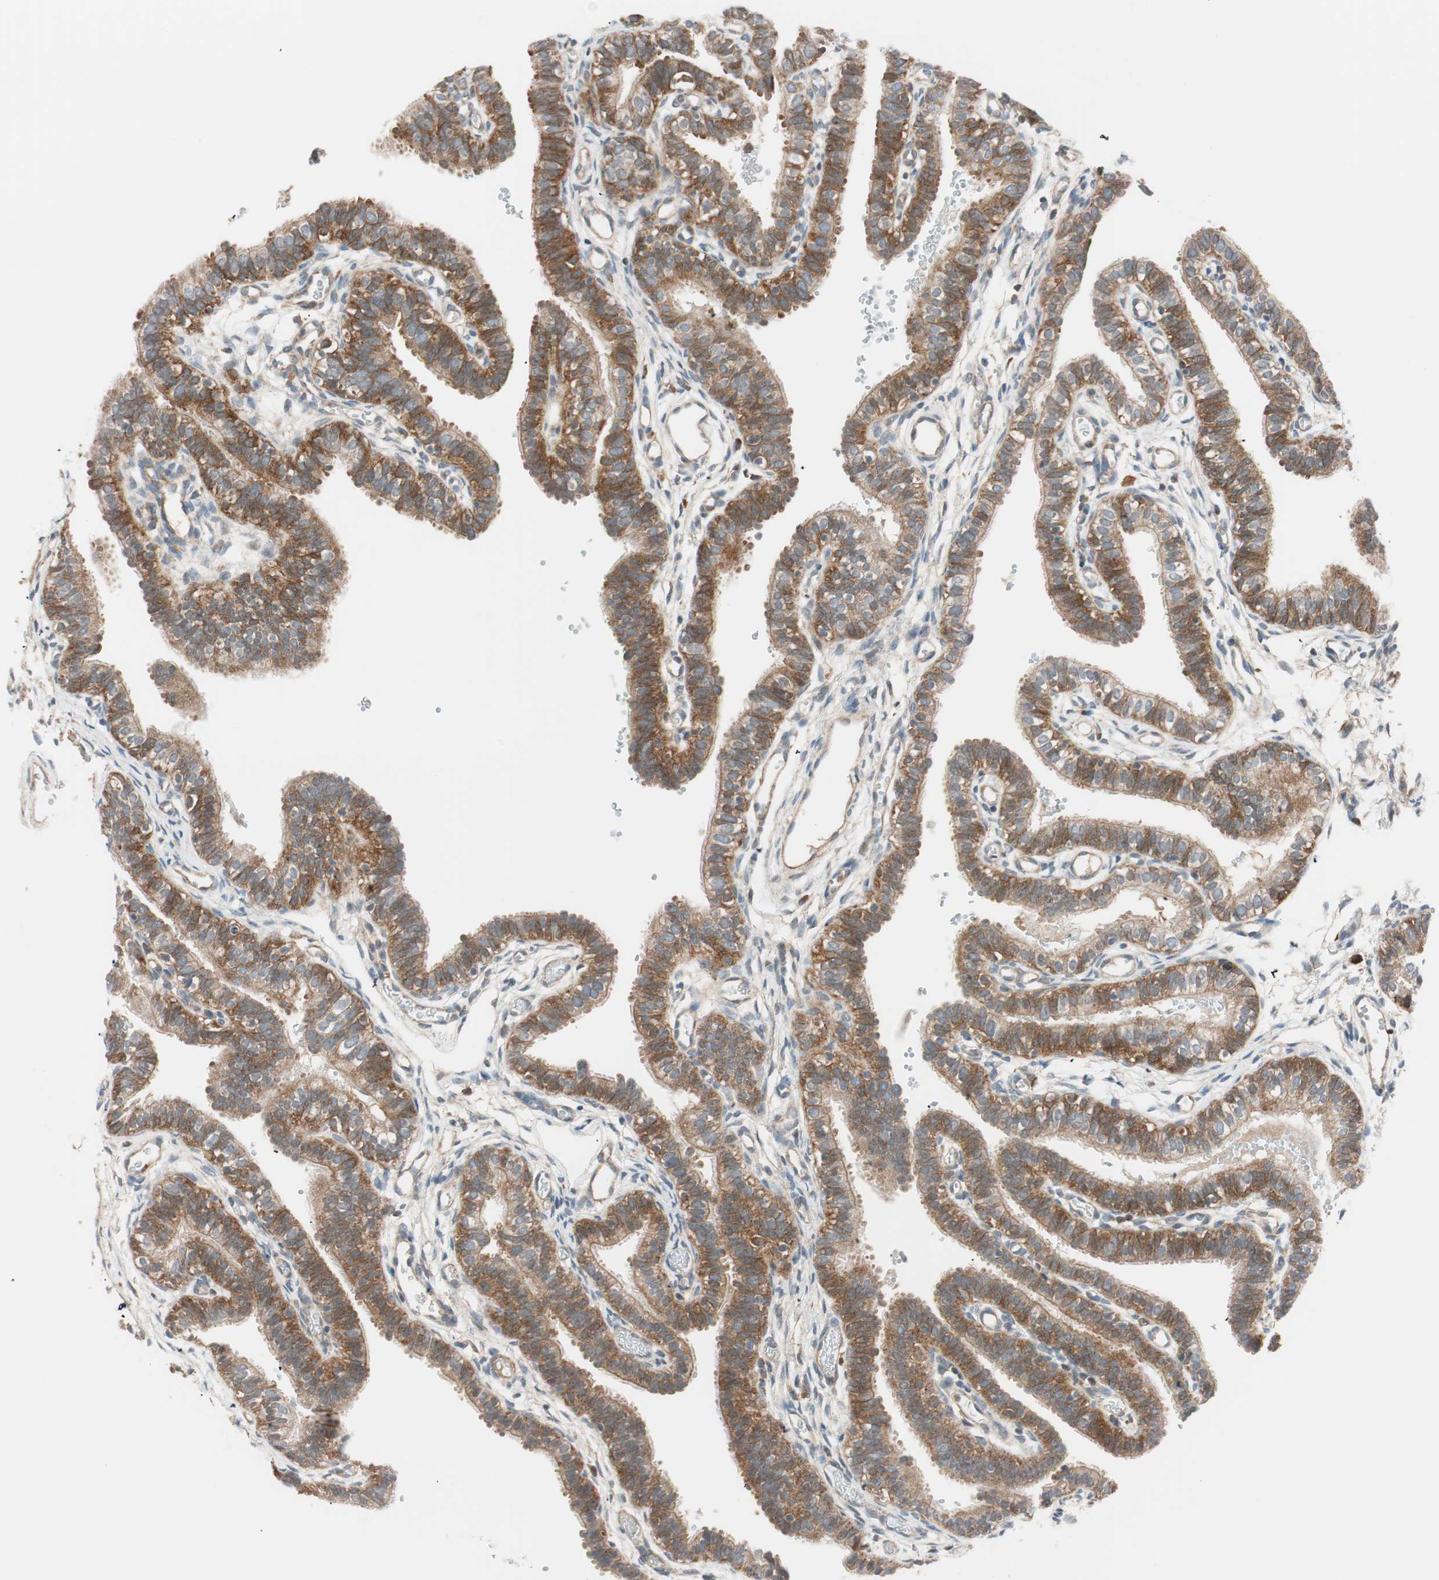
{"staining": {"intensity": "moderate", "quantity": ">75%", "location": "cytoplasmic/membranous"}, "tissue": "fallopian tube", "cell_type": "Glandular cells", "image_type": "normal", "snomed": [{"axis": "morphology", "description": "Normal tissue, NOS"}, {"axis": "topography", "description": "Fallopian tube"}, {"axis": "topography", "description": "Placenta"}], "caption": "Immunohistochemical staining of benign fallopian tube exhibits medium levels of moderate cytoplasmic/membranous expression in about >75% of glandular cells. (Brightfield microscopy of DAB IHC at high magnification).", "gene": "ABI1", "patient": {"sex": "female", "age": 34}}